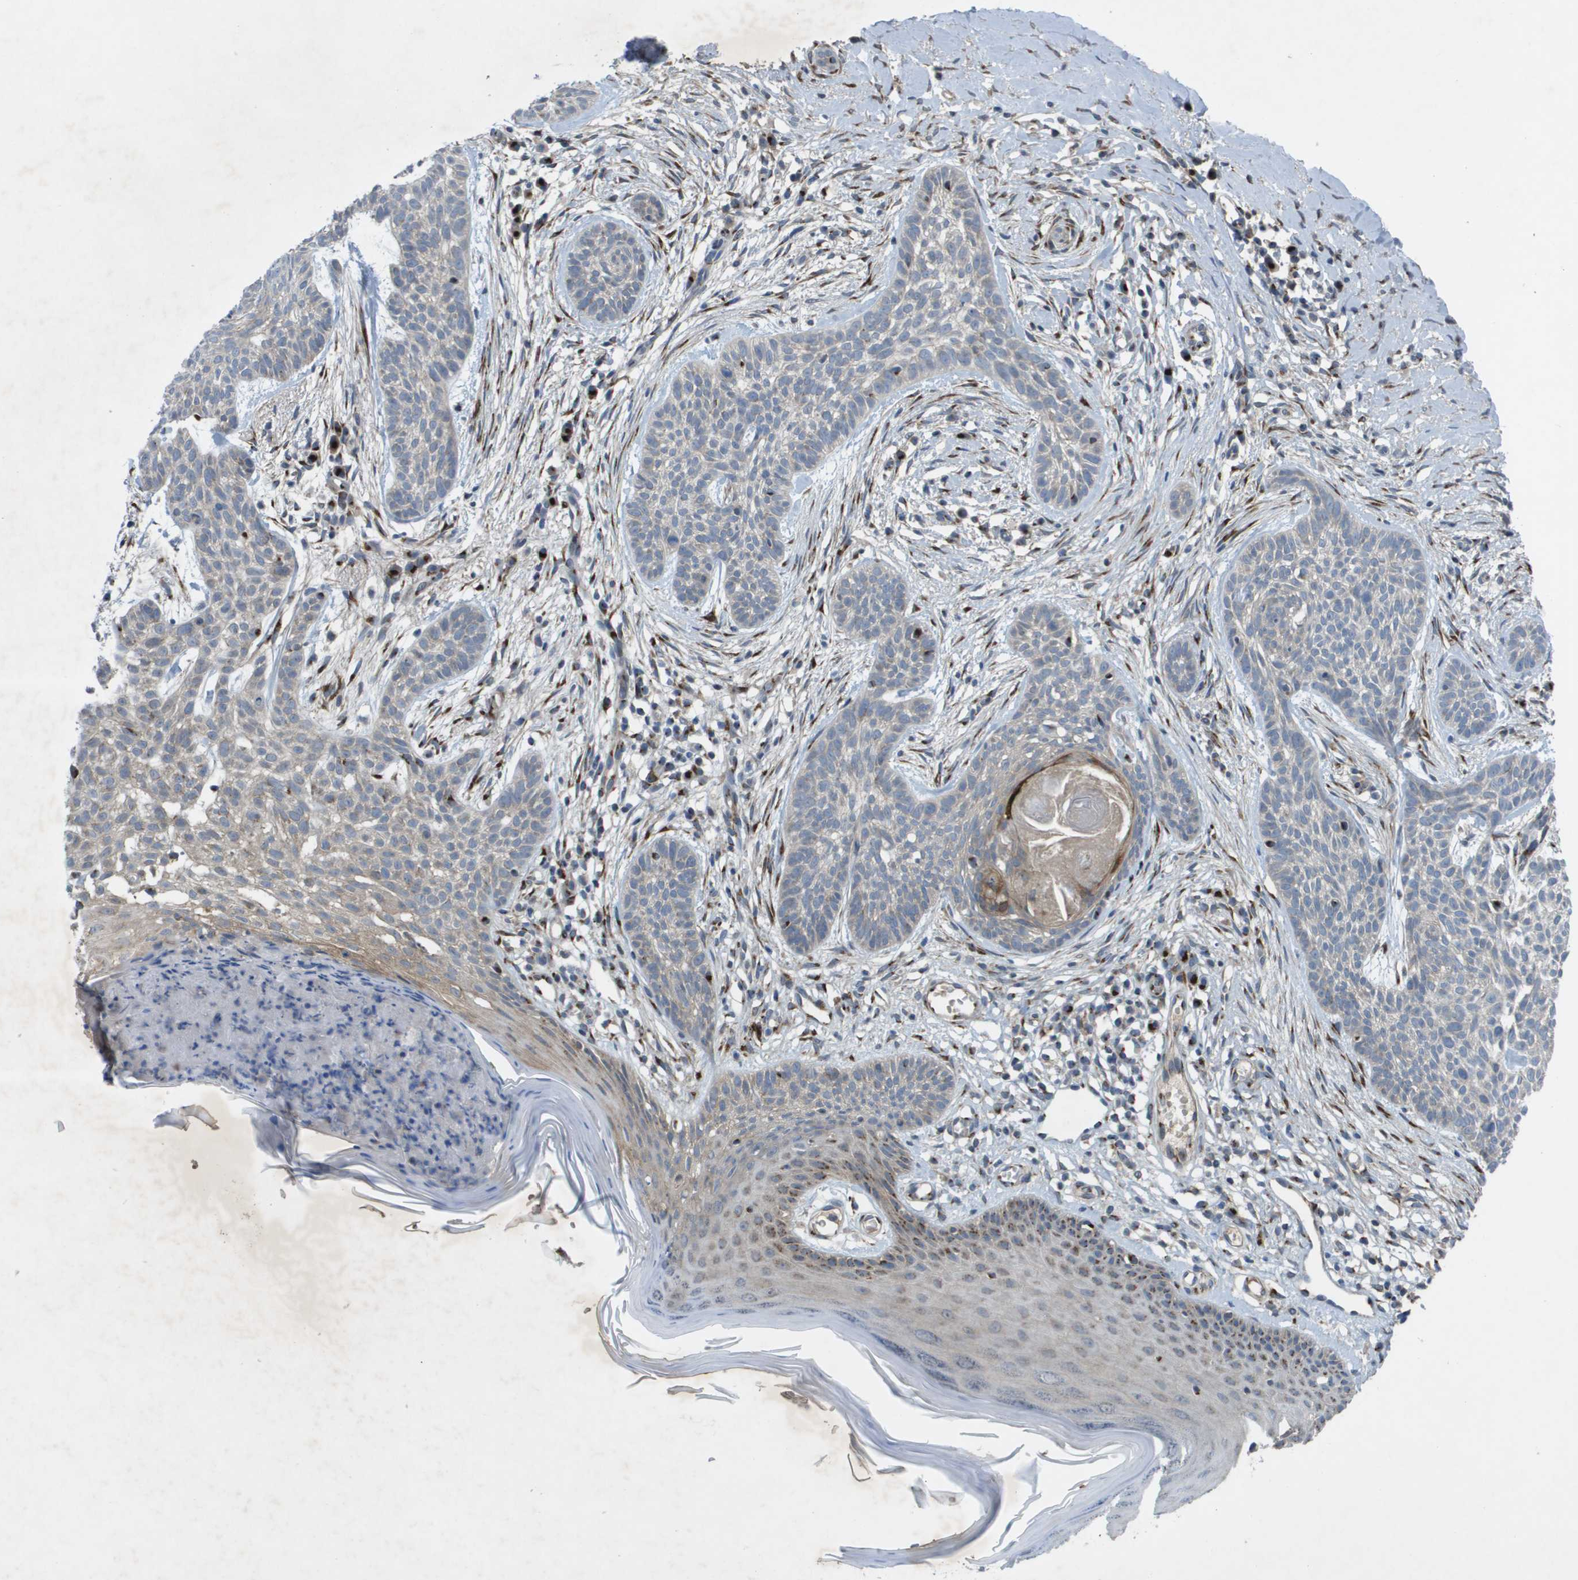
{"staining": {"intensity": "negative", "quantity": "none", "location": "none"}, "tissue": "skin cancer", "cell_type": "Tumor cells", "image_type": "cancer", "snomed": [{"axis": "morphology", "description": "Basal cell carcinoma"}, {"axis": "topography", "description": "Skin"}], "caption": "This is an IHC histopathology image of skin cancer (basal cell carcinoma). There is no staining in tumor cells.", "gene": "QSOX2", "patient": {"sex": "female", "age": 59}}